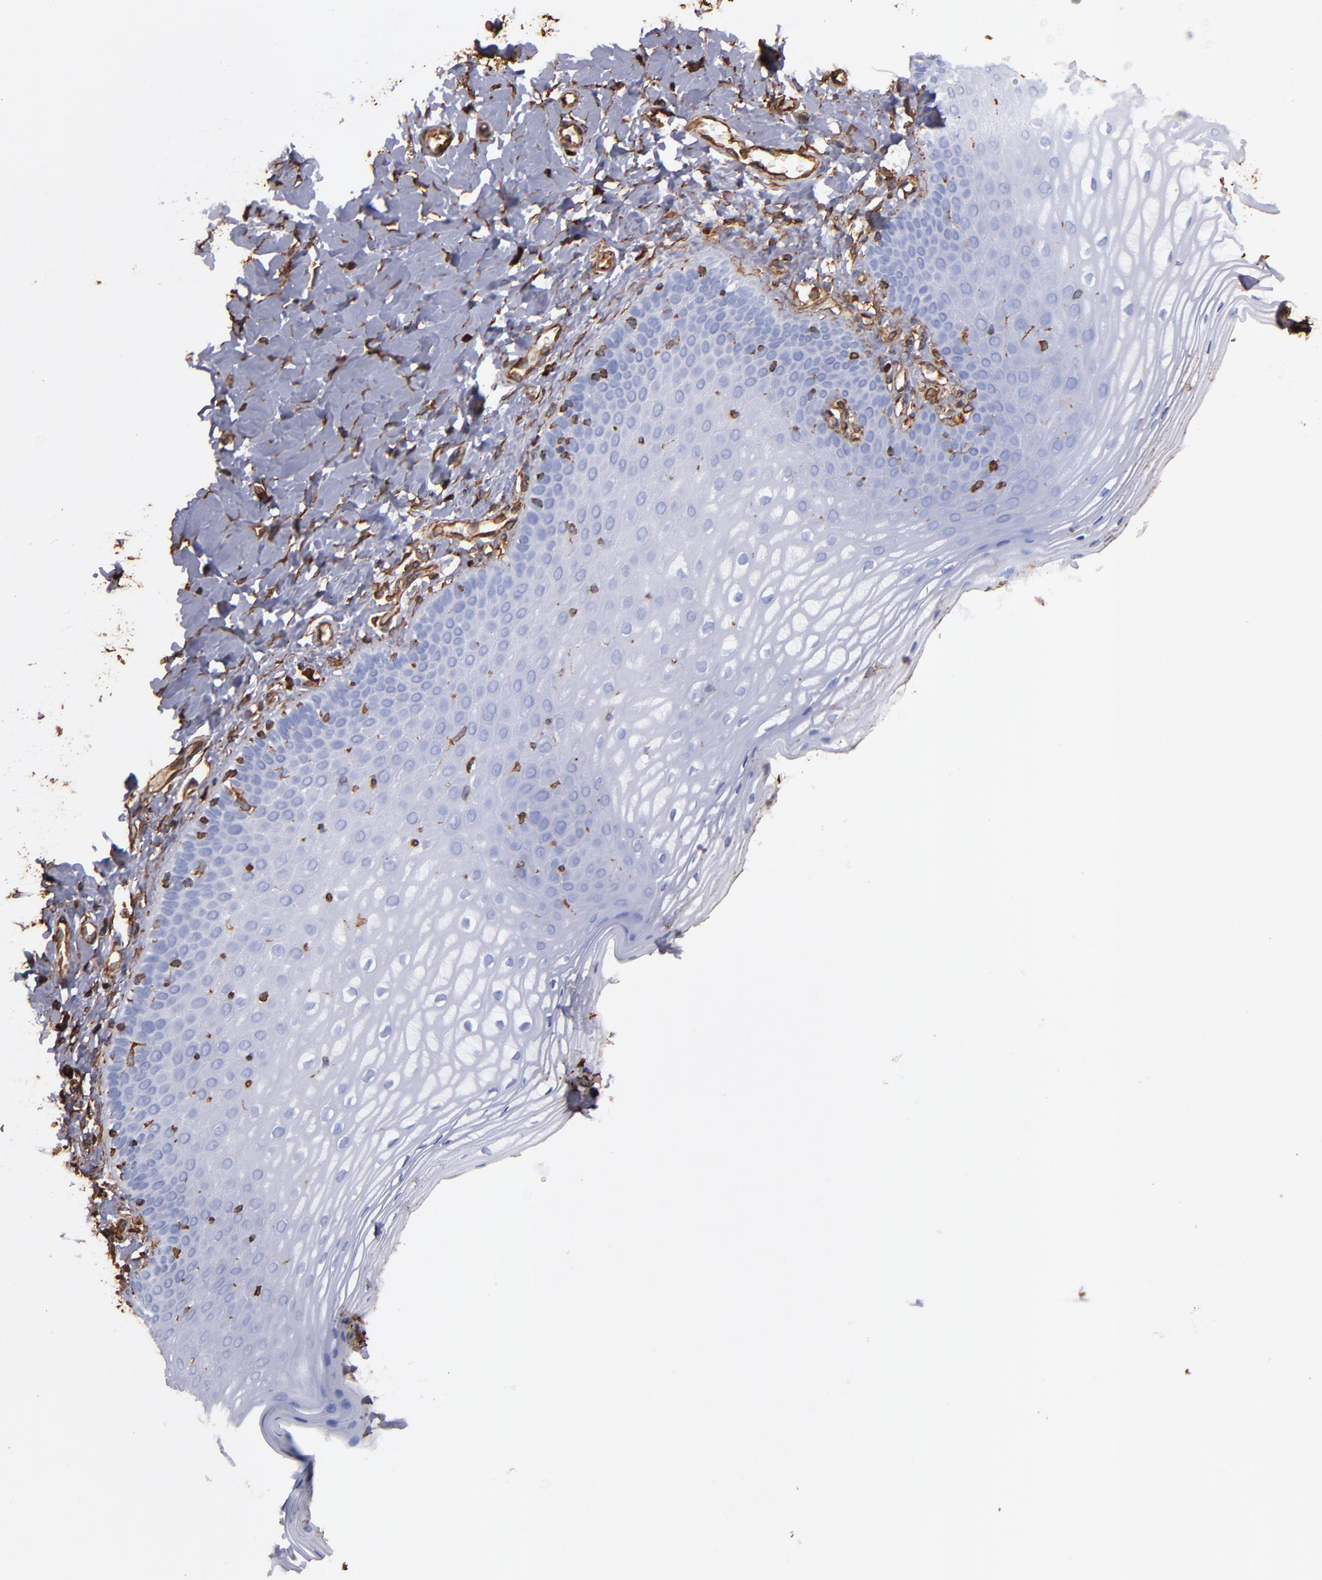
{"staining": {"intensity": "strong", "quantity": "<25%", "location": "cytoplasmic/membranous"}, "tissue": "vagina", "cell_type": "Squamous epithelial cells", "image_type": "normal", "snomed": [{"axis": "morphology", "description": "Normal tissue, NOS"}, {"axis": "topography", "description": "Vagina"}], "caption": "High-magnification brightfield microscopy of unremarkable vagina stained with DAB (3,3'-diaminobenzidine) (brown) and counterstained with hematoxylin (blue). squamous epithelial cells exhibit strong cytoplasmic/membranous expression is seen in approximately<25% of cells.", "gene": "VIM", "patient": {"sex": "female", "age": 55}}